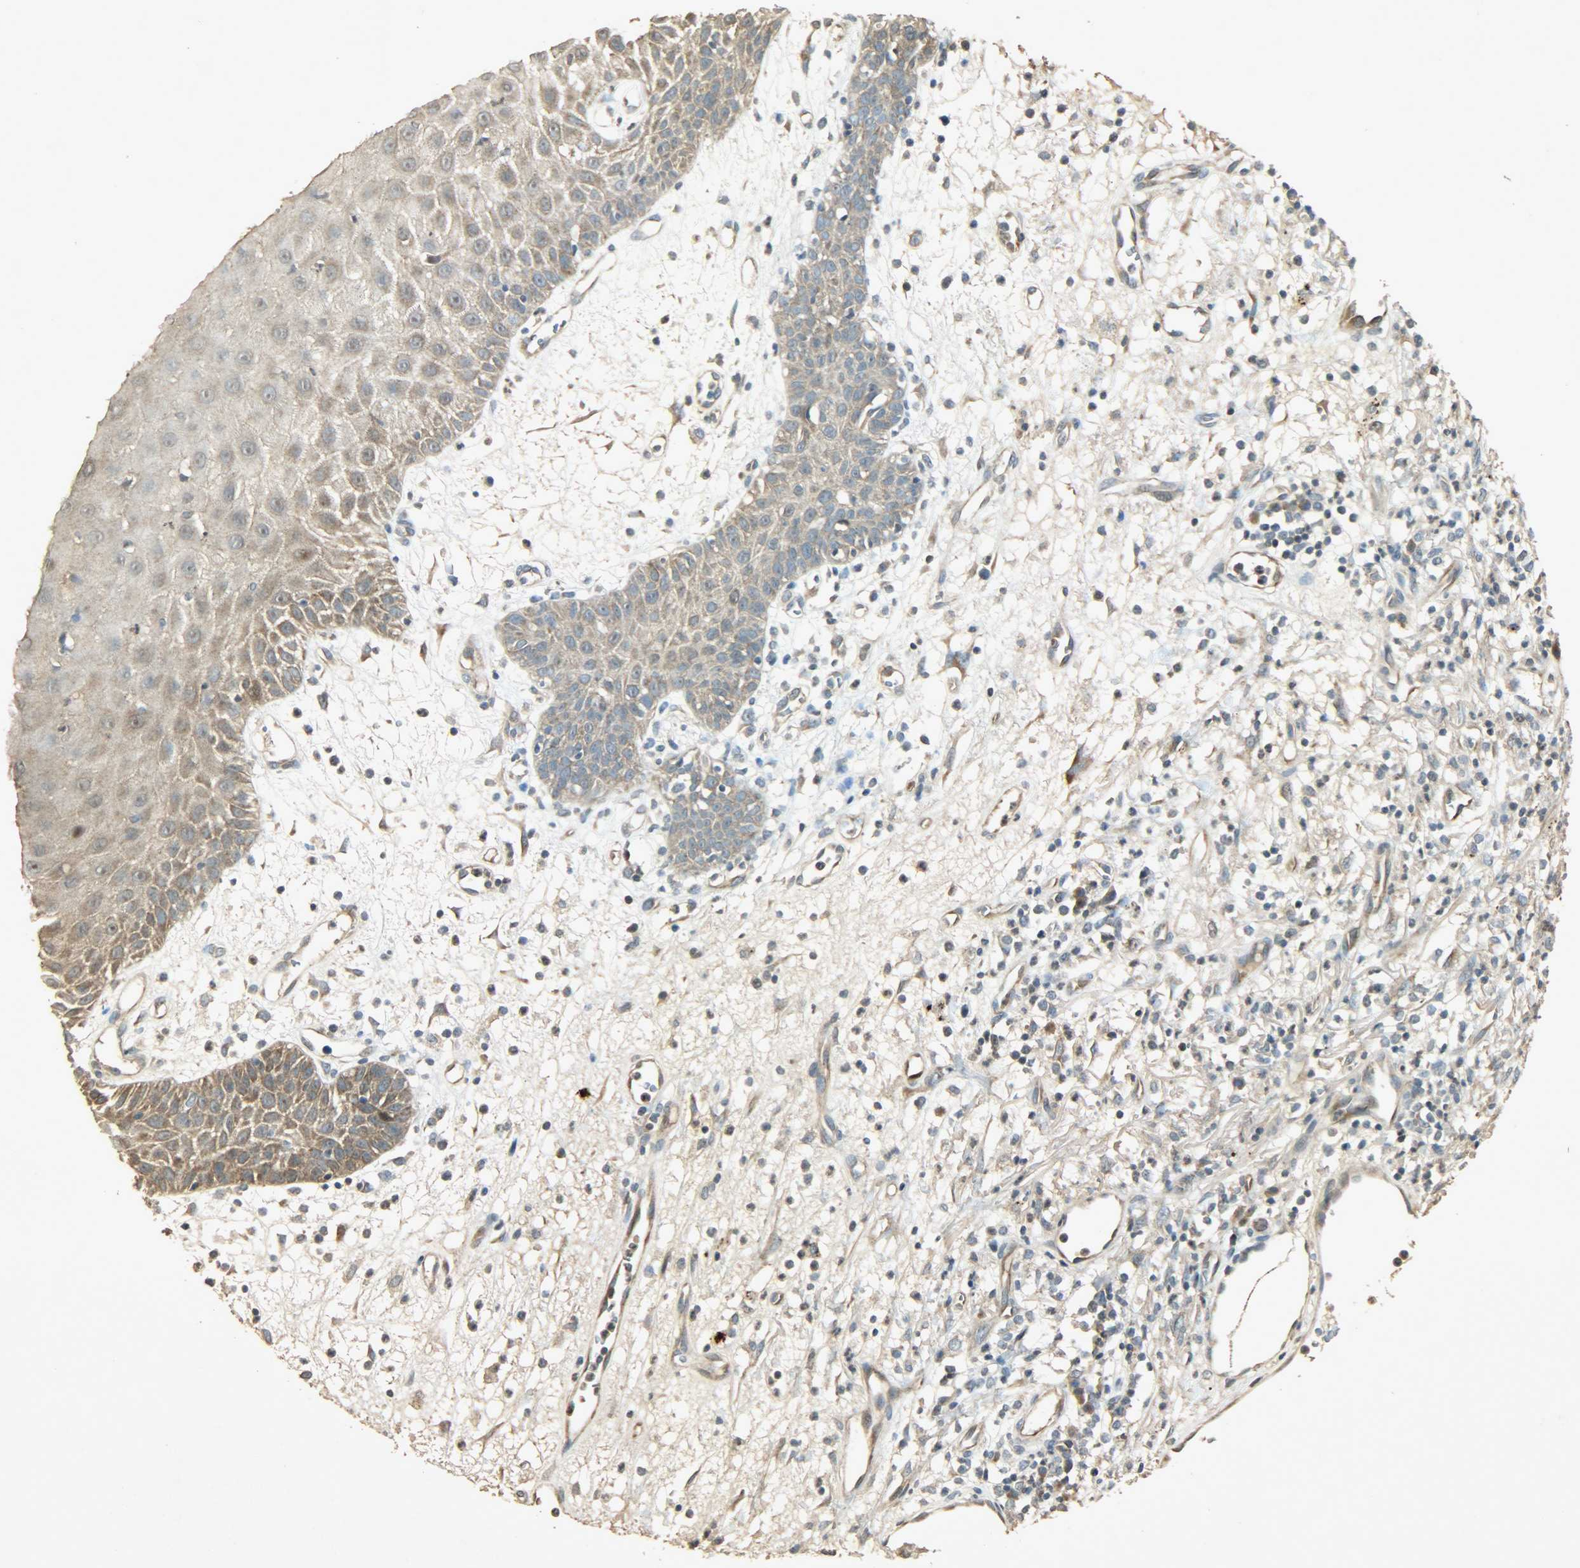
{"staining": {"intensity": "moderate", "quantity": ">75%", "location": "cytoplasmic/membranous"}, "tissue": "skin cancer", "cell_type": "Tumor cells", "image_type": "cancer", "snomed": [{"axis": "morphology", "description": "Squamous cell carcinoma, NOS"}, {"axis": "topography", "description": "Skin"}], "caption": "Protein expression analysis of human skin cancer reveals moderate cytoplasmic/membranous expression in about >75% of tumor cells.", "gene": "ATP2B1", "patient": {"sex": "female", "age": 78}}